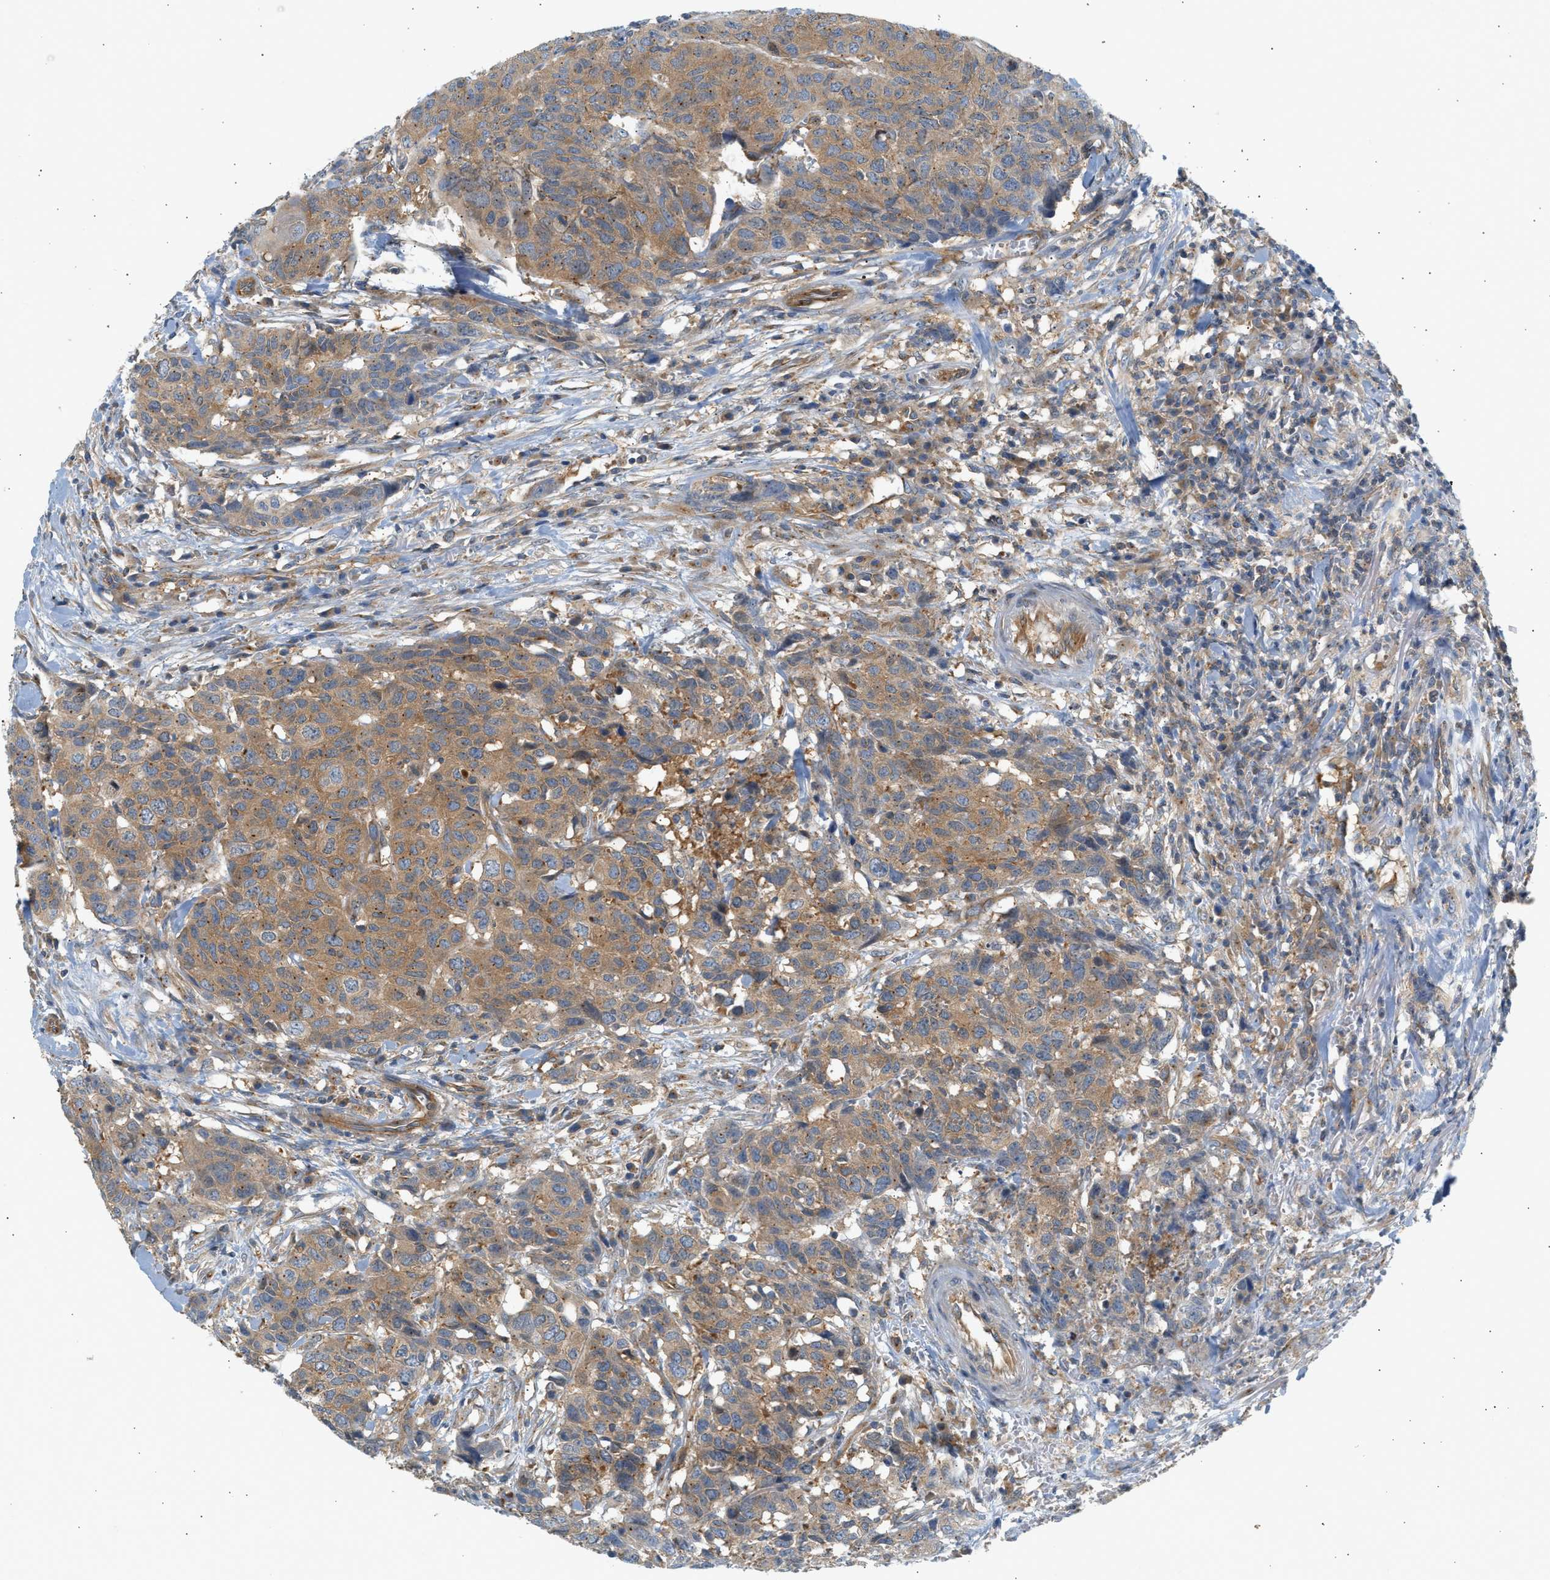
{"staining": {"intensity": "moderate", "quantity": ">75%", "location": "cytoplasmic/membranous"}, "tissue": "head and neck cancer", "cell_type": "Tumor cells", "image_type": "cancer", "snomed": [{"axis": "morphology", "description": "Squamous cell carcinoma, NOS"}, {"axis": "topography", "description": "Head-Neck"}], "caption": "Immunohistochemistry (IHC) (DAB) staining of human head and neck cancer (squamous cell carcinoma) shows moderate cytoplasmic/membranous protein staining in about >75% of tumor cells. Nuclei are stained in blue.", "gene": "PAFAH1B1", "patient": {"sex": "male", "age": 66}}